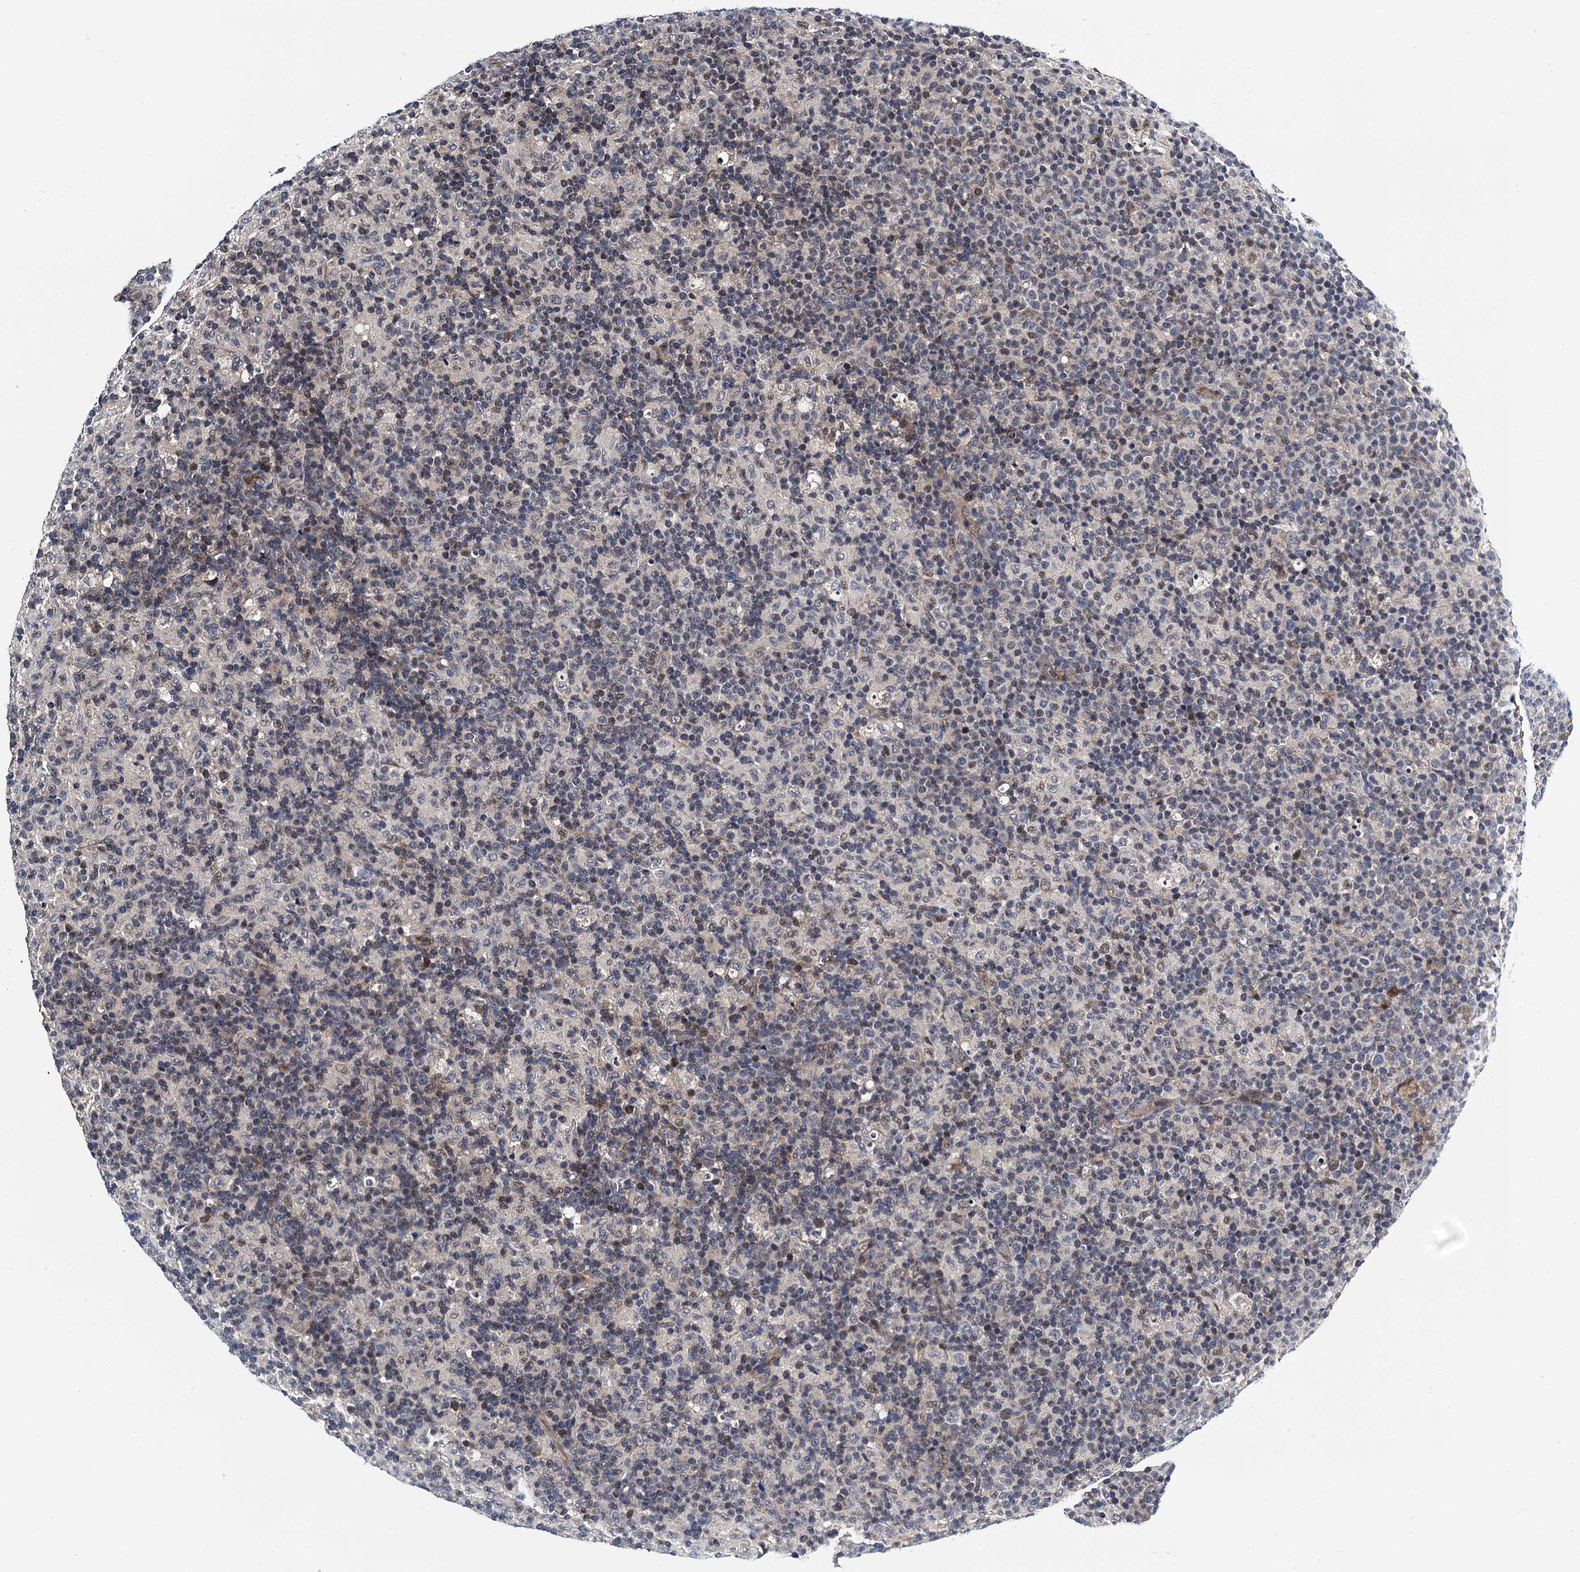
{"staining": {"intensity": "negative", "quantity": "none", "location": "none"}, "tissue": "lymph node", "cell_type": "Germinal center cells", "image_type": "normal", "snomed": [{"axis": "morphology", "description": "Normal tissue, NOS"}, {"axis": "morphology", "description": "Inflammation, NOS"}, {"axis": "topography", "description": "Lymph node"}], "caption": "A histopathology image of lymph node stained for a protein displays no brown staining in germinal center cells.", "gene": "NAA16", "patient": {"sex": "male", "age": 55}}